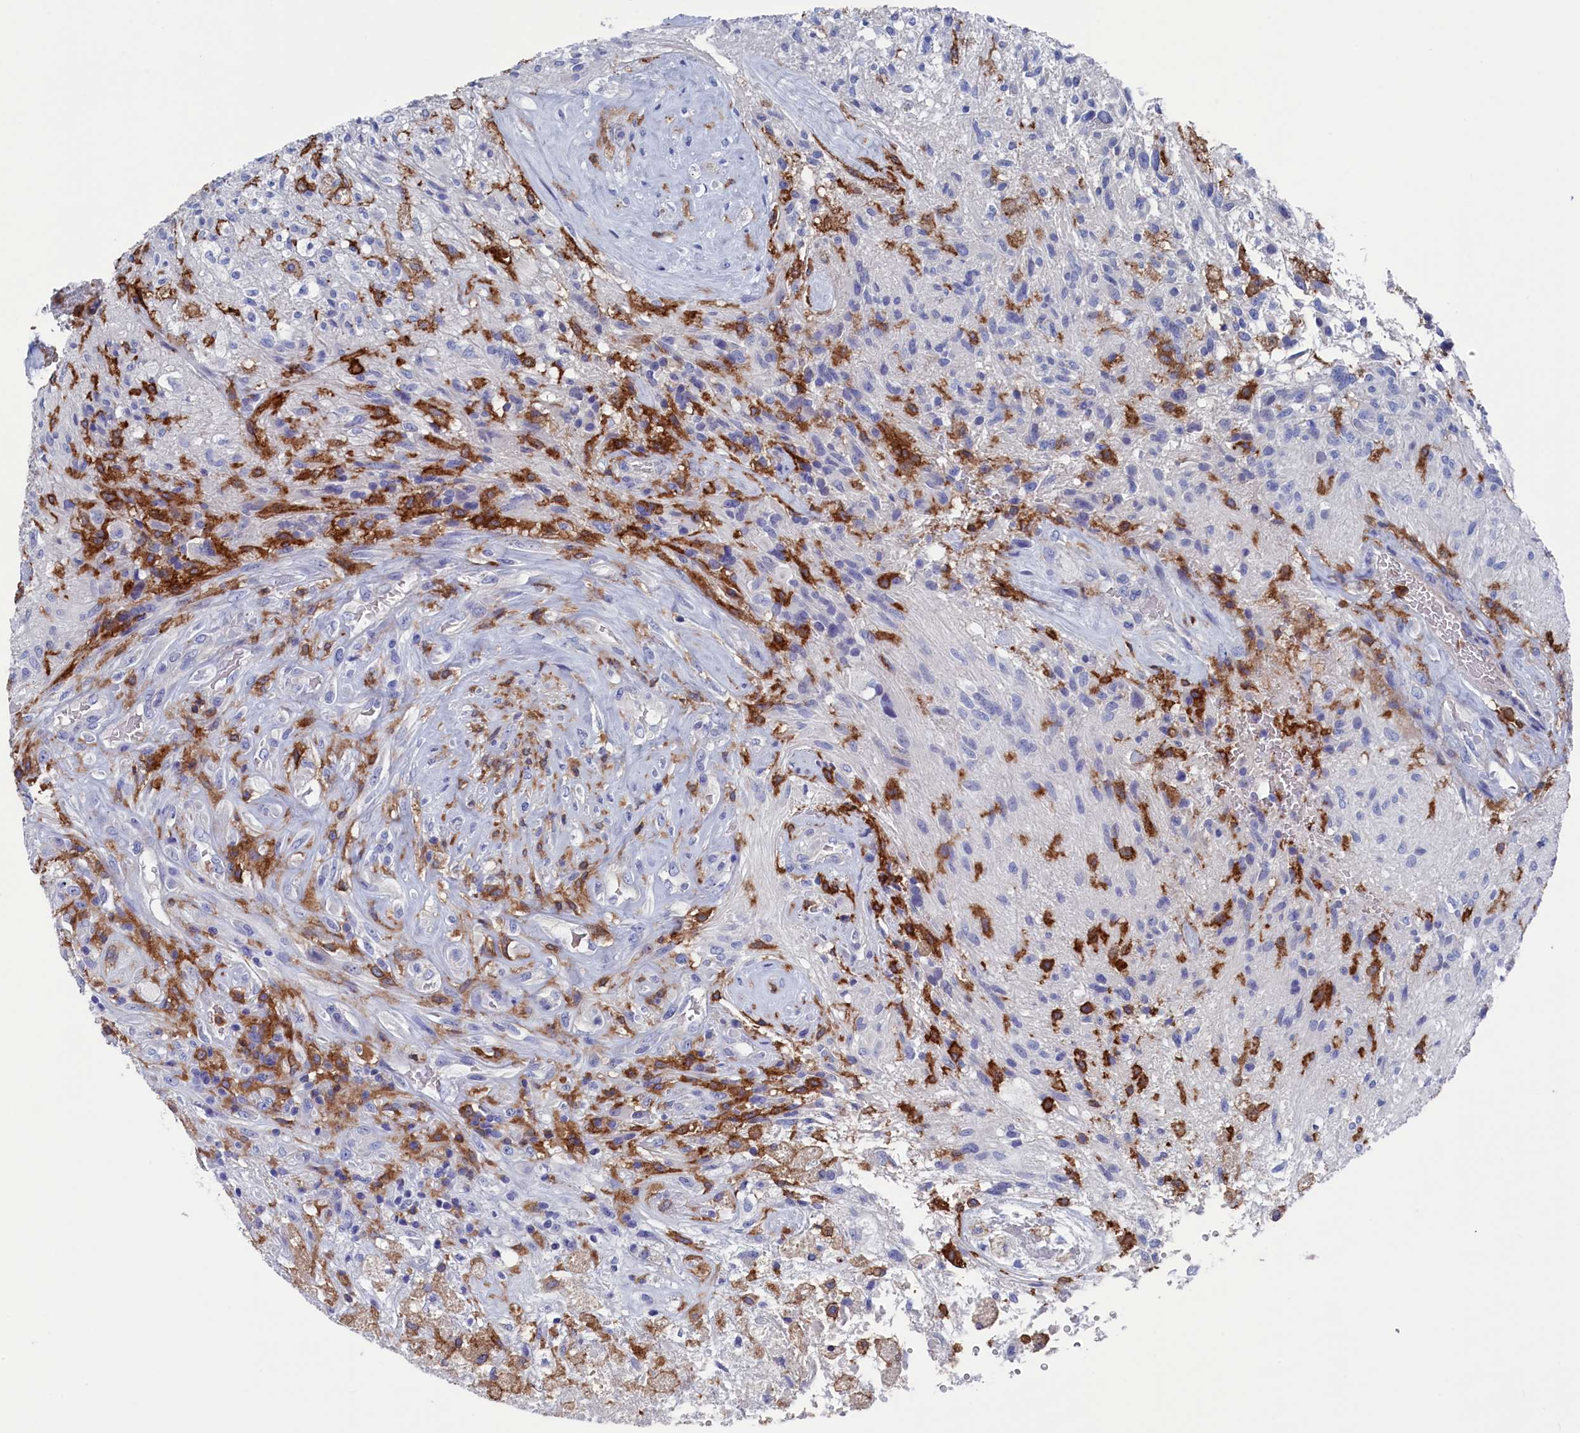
{"staining": {"intensity": "negative", "quantity": "none", "location": "none"}, "tissue": "glioma", "cell_type": "Tumor cells", "image_type": "cancer", "snomed": [{"axis": "morphology", "description": "Glioma, malignant, High grade"}, {"axis": "topography", "description": "Brain"}], "caption": "High power microscopy photomicrograph of an immunohistochemistry image of high-grade glioma (malignant), revealing no significant positivity in tumor cells. (Stains: DAB (3,3'-diaminobenzidine) immunohistochemistry (IHC) with hematoxylin counter stain, Microscopy: brightfield microscopy at high magnification).", "gene": "TYROBP", "patient": {"sex": "male", "age": 56}}